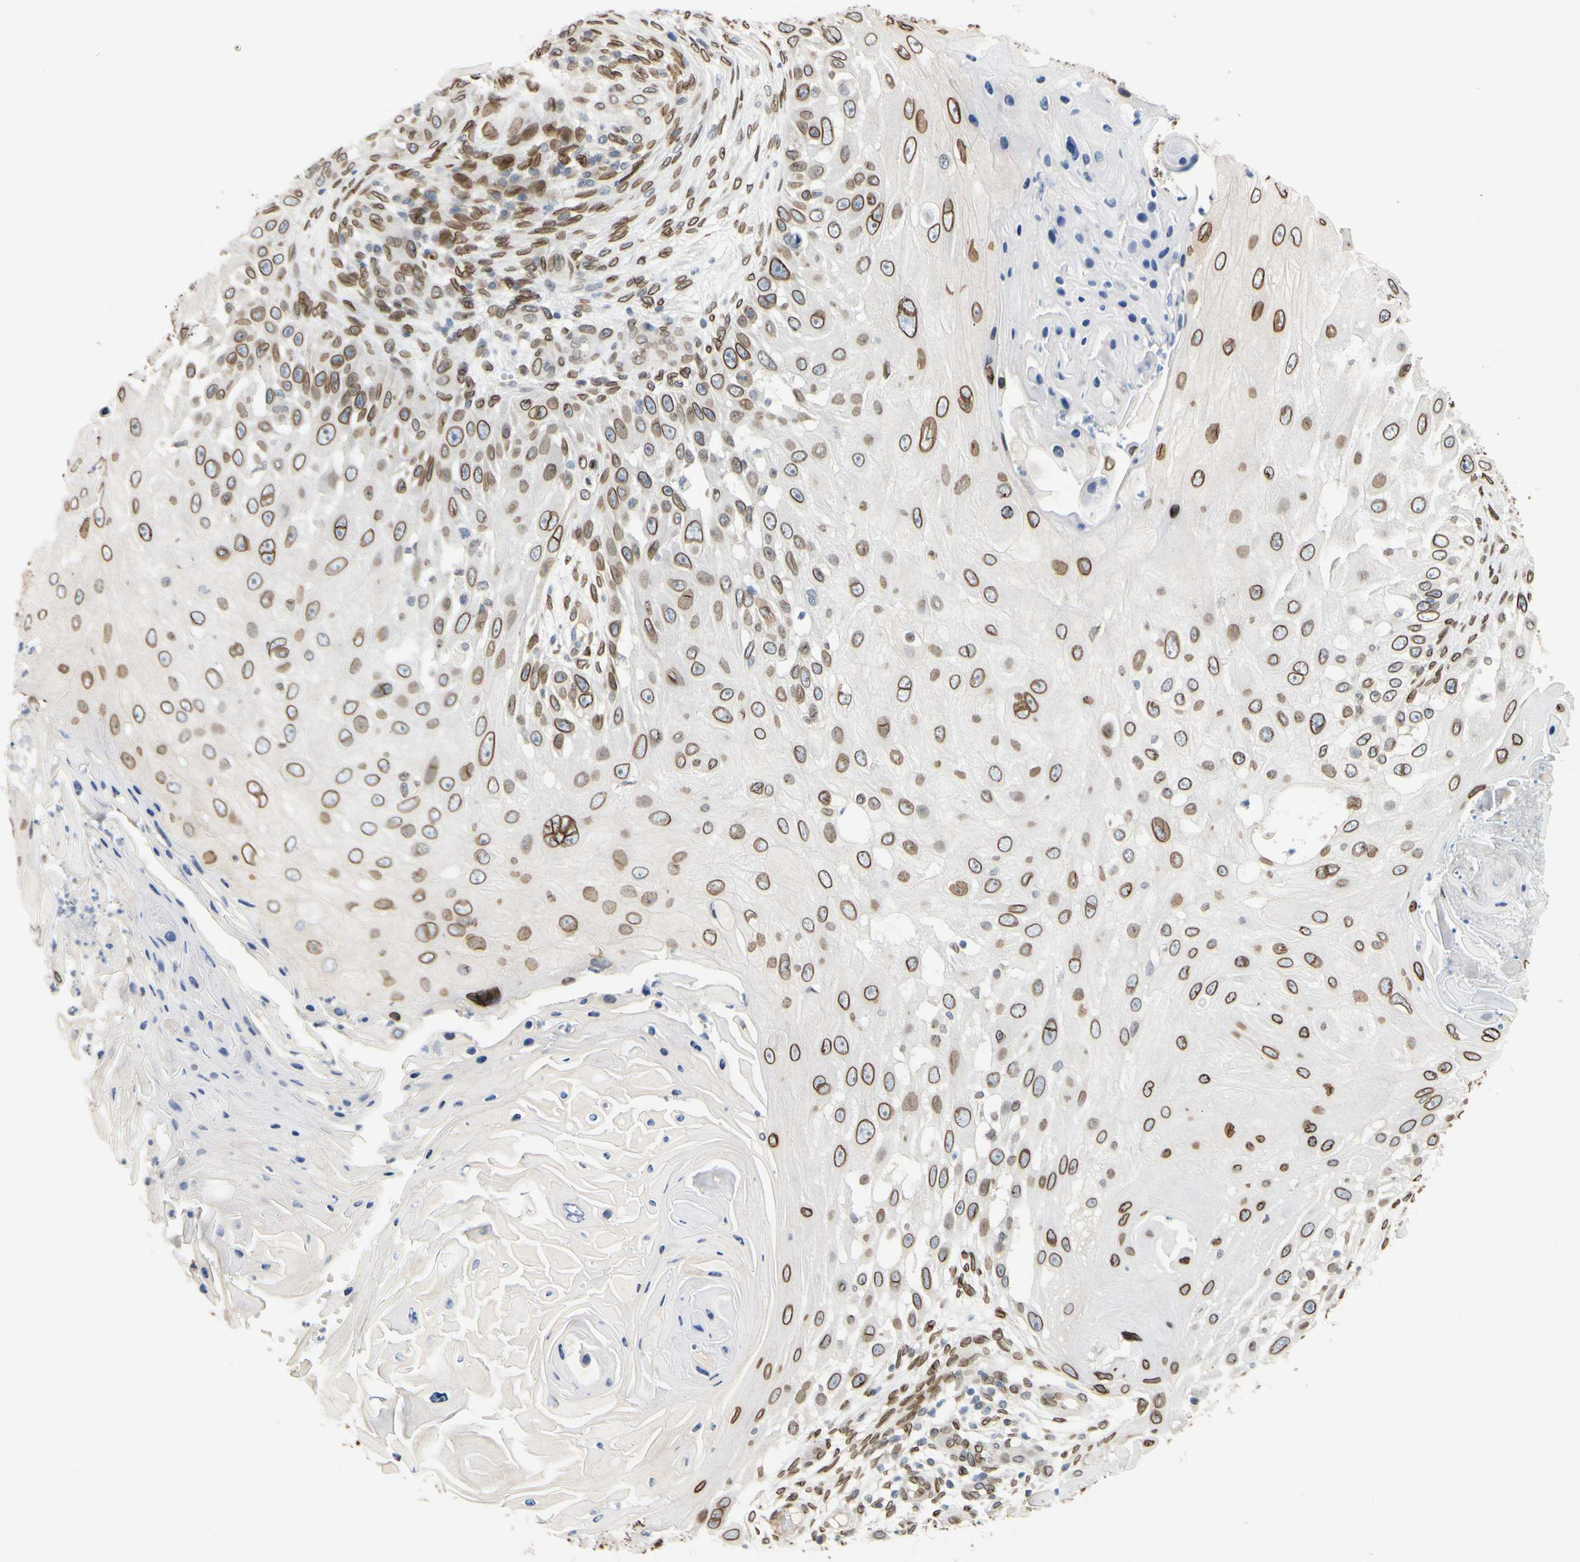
{"staining": {"intensity": "strong", "quantity": ">75%", "location": "cytoplasmic/membranous,nuclear"}, "tissue": "skin cancer", "cell_type": "Tumor cells", "image_type": "cancer", "snomed": [{"axis": "morphology", "description": "Squamous cell carcinoma, NOS"}, {"axis": "topography", "description": "Skin"}], "caption": "Immunohistochemistry staining of squamous cell carcinoma (skin), which reveals high levels of strong cytoplasmic/membranous and nuclear expression in about >75% of tumor cells indicating strong cytoplasmic/membranous and nuclear protein positivity. The staining was performed using DAB (brown) for protein detection and nuclei were counterstained in hematoxylin (blue).", "gene": "SUN1", "patient": {"sex": "female", "age": 44}}